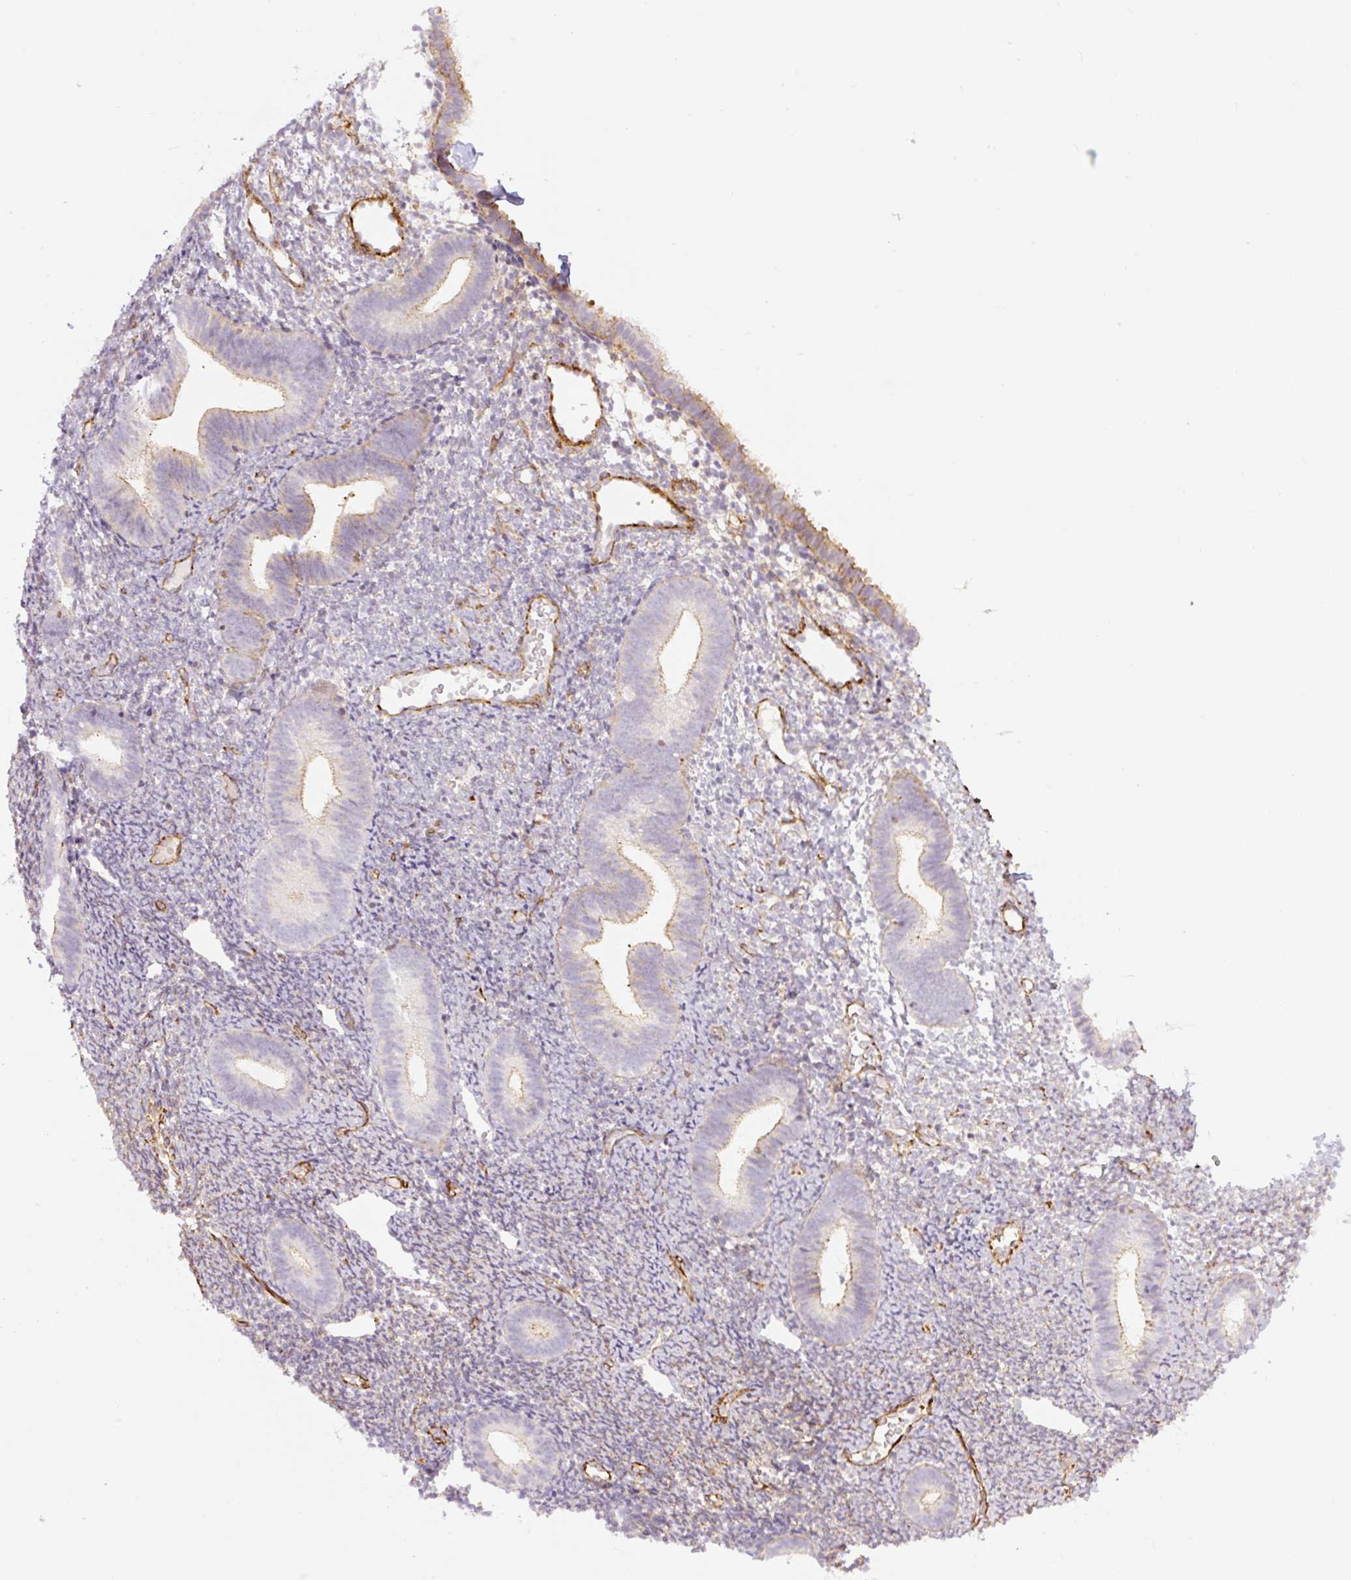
{"staining": {"intensity": "negative", "quantity": "none", "location": "none"}, "tissue": "endometrium", "cell_type": "Cells in endometrial stroma", "image_type": "normal", "snomed": [{"axis": "morphology", "description": "Normal tissue, NOS"}, {"axis": "topography", "description": "Endometrium"}], "caption": "The histopathology image demonstrates no staining of cells in endometrial stroma in benign endometrium.", "gene": "MYL12A", "patient": {"sex": "female", "age": 39}}